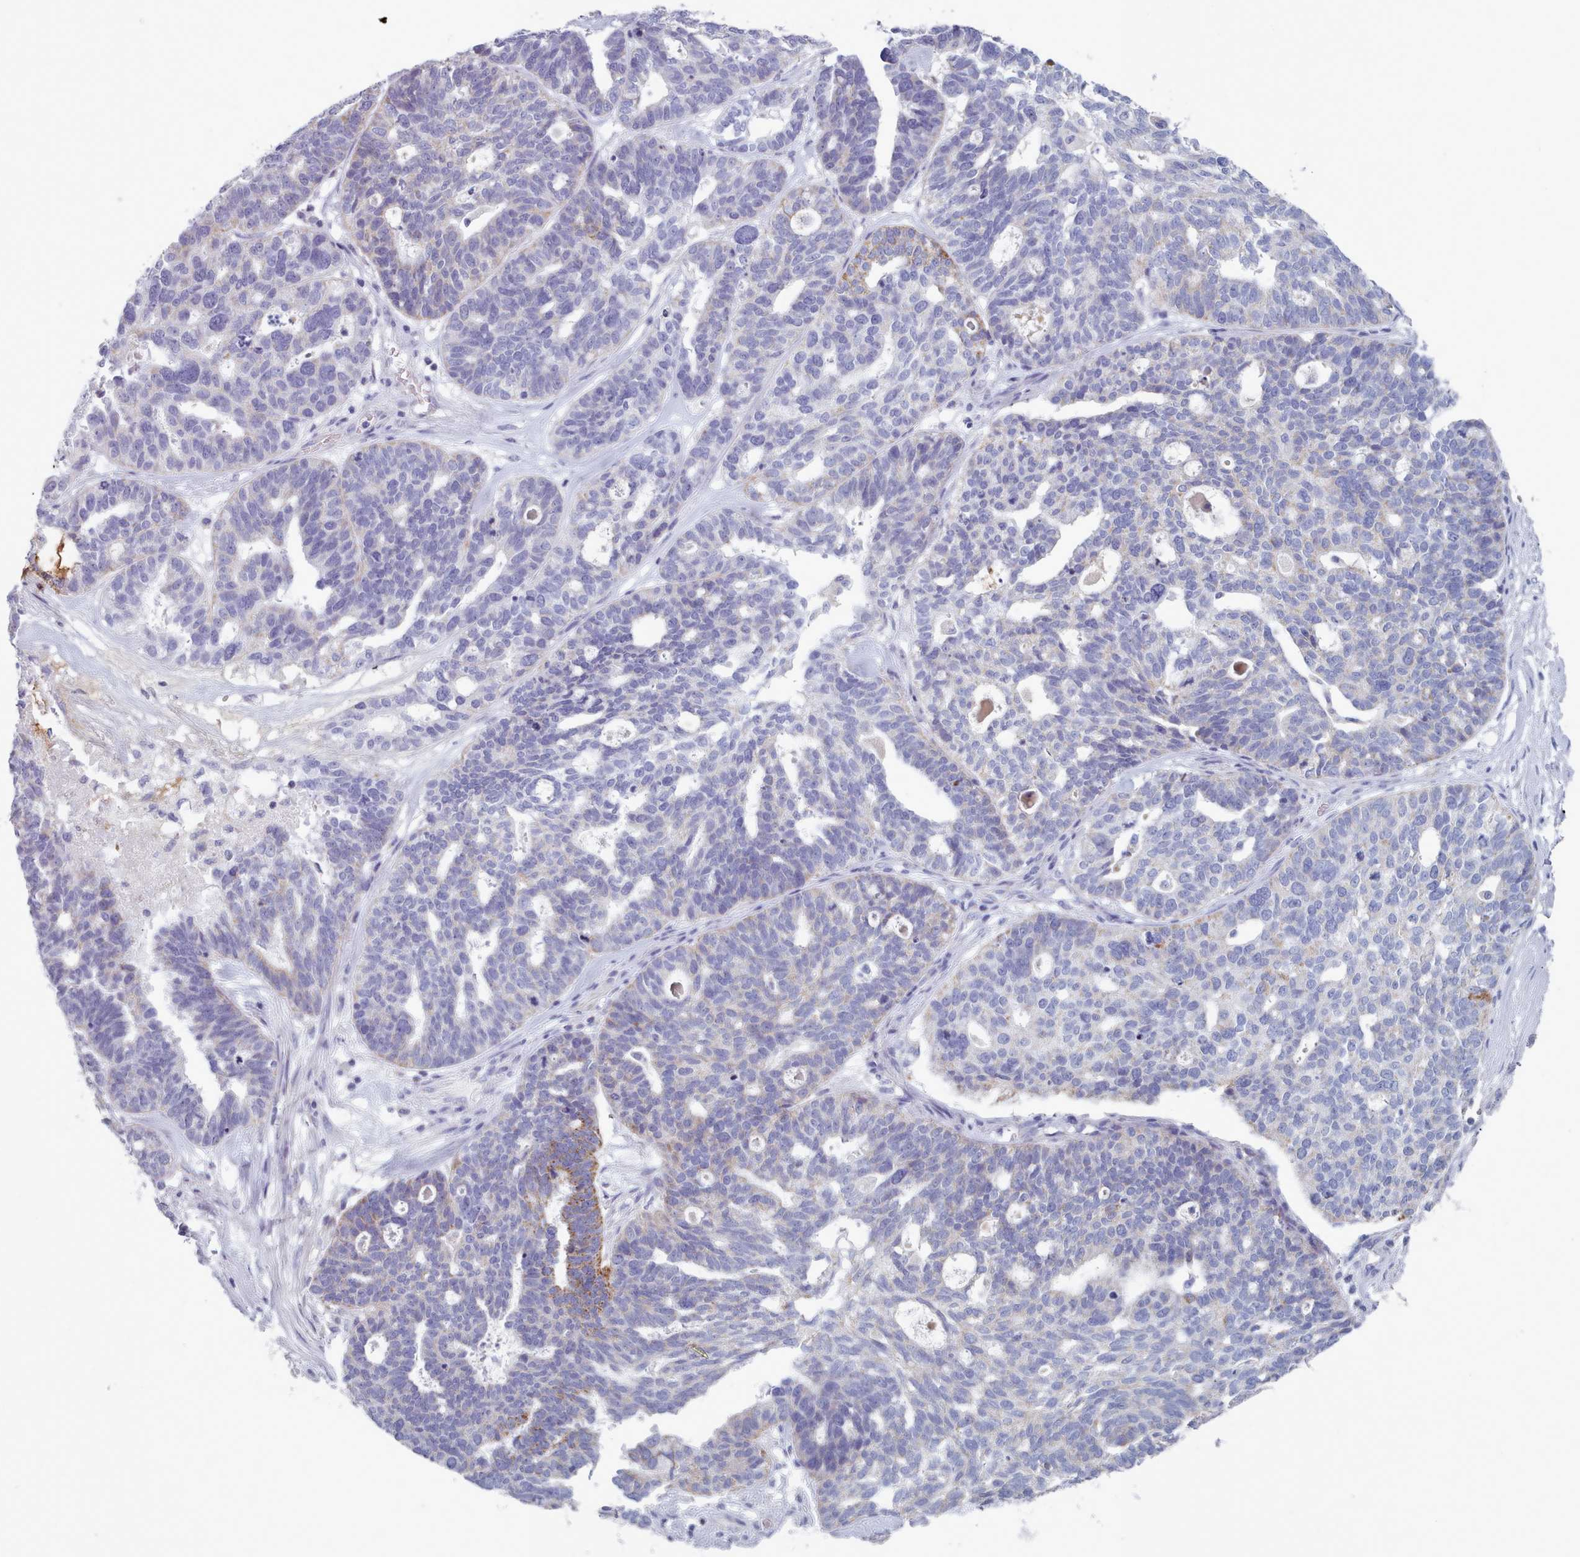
{"staining": {"intensity": "moderate", "quantity": "<25%", "location": "cytoplasmic/membranous"}, "tissue": "ovarian cancer", "cell_type": "Tumor cells", "image_type": "cancer", "snomed": [{"axis": "morphology", "description": "Cystadenocarcinoma, serous, NOS"}, {"axis": "topography", "description": "Ovary"}], "caption": "Immunohistochemistry (IHC) image of human ovarian cancer stained for a protein (brown), which shows low levels of moderate cytoplasmic/membranous staining in approximately <25% of tumor cells.", "gene": "HAO1", "patient": {"sex": "female", "age": 59}}